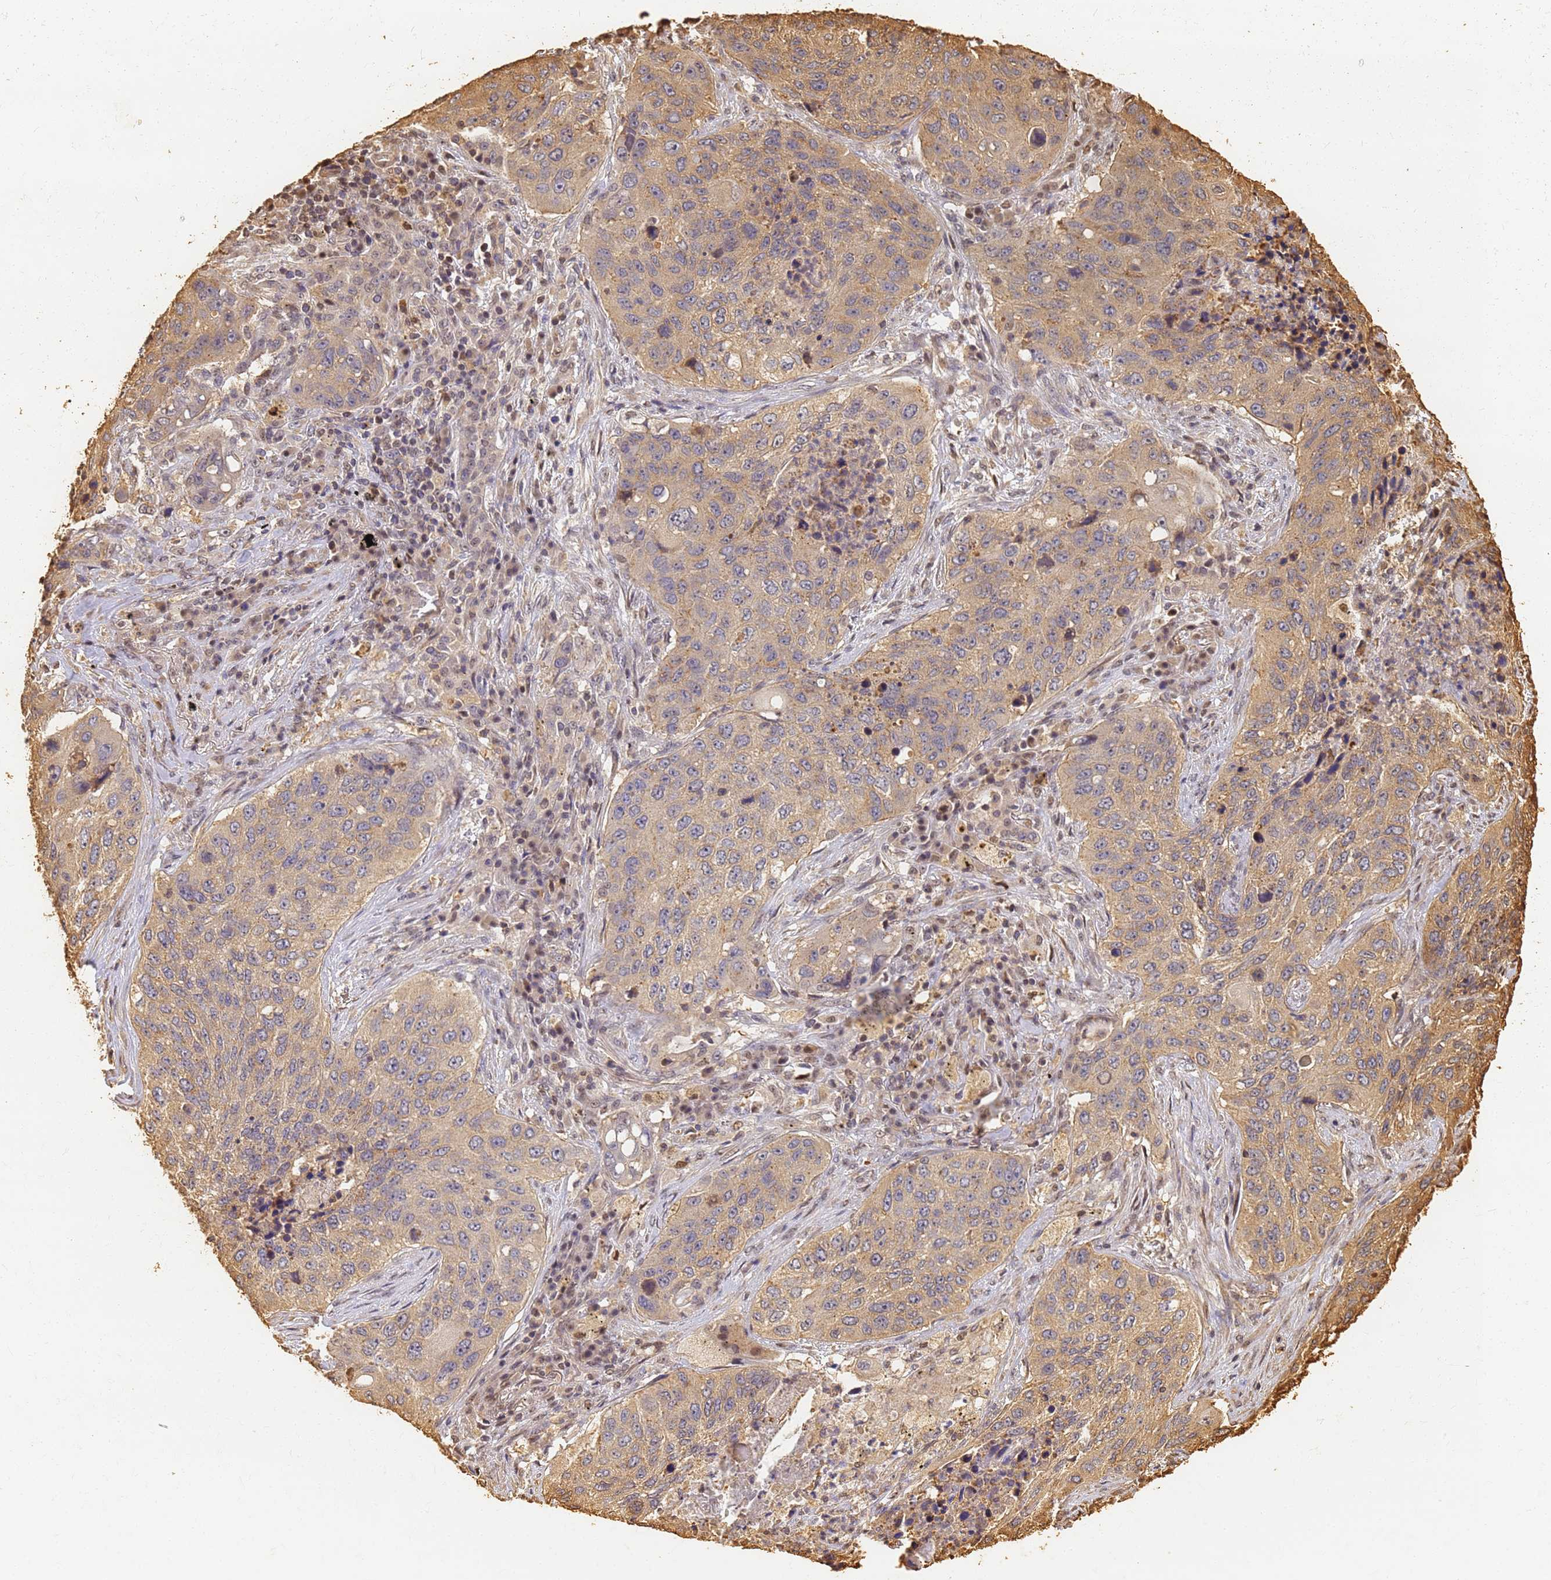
{"staining": {"intensity": "weak", "quantity": "25%-75%", "location": "cytoplasmic/membranous"}, "tissue": "lung cancer", "cell_type": "Tumor cells", "image_type": "cancer", "snomed": [{"axis": "morphology", "description": "Squamous cell carcinoma, NOS"}, {"axis": "topography", "description": "Lung"}], "caption": "This histopathology image demonstrates IHC staining of human lung squamous cell carcinoma, with low weak cytoplasmic/membranous staining in about 25%-75% of tumor cells.", "gene": "JAK2", "patient": {"sex": "female", "age": 63}}